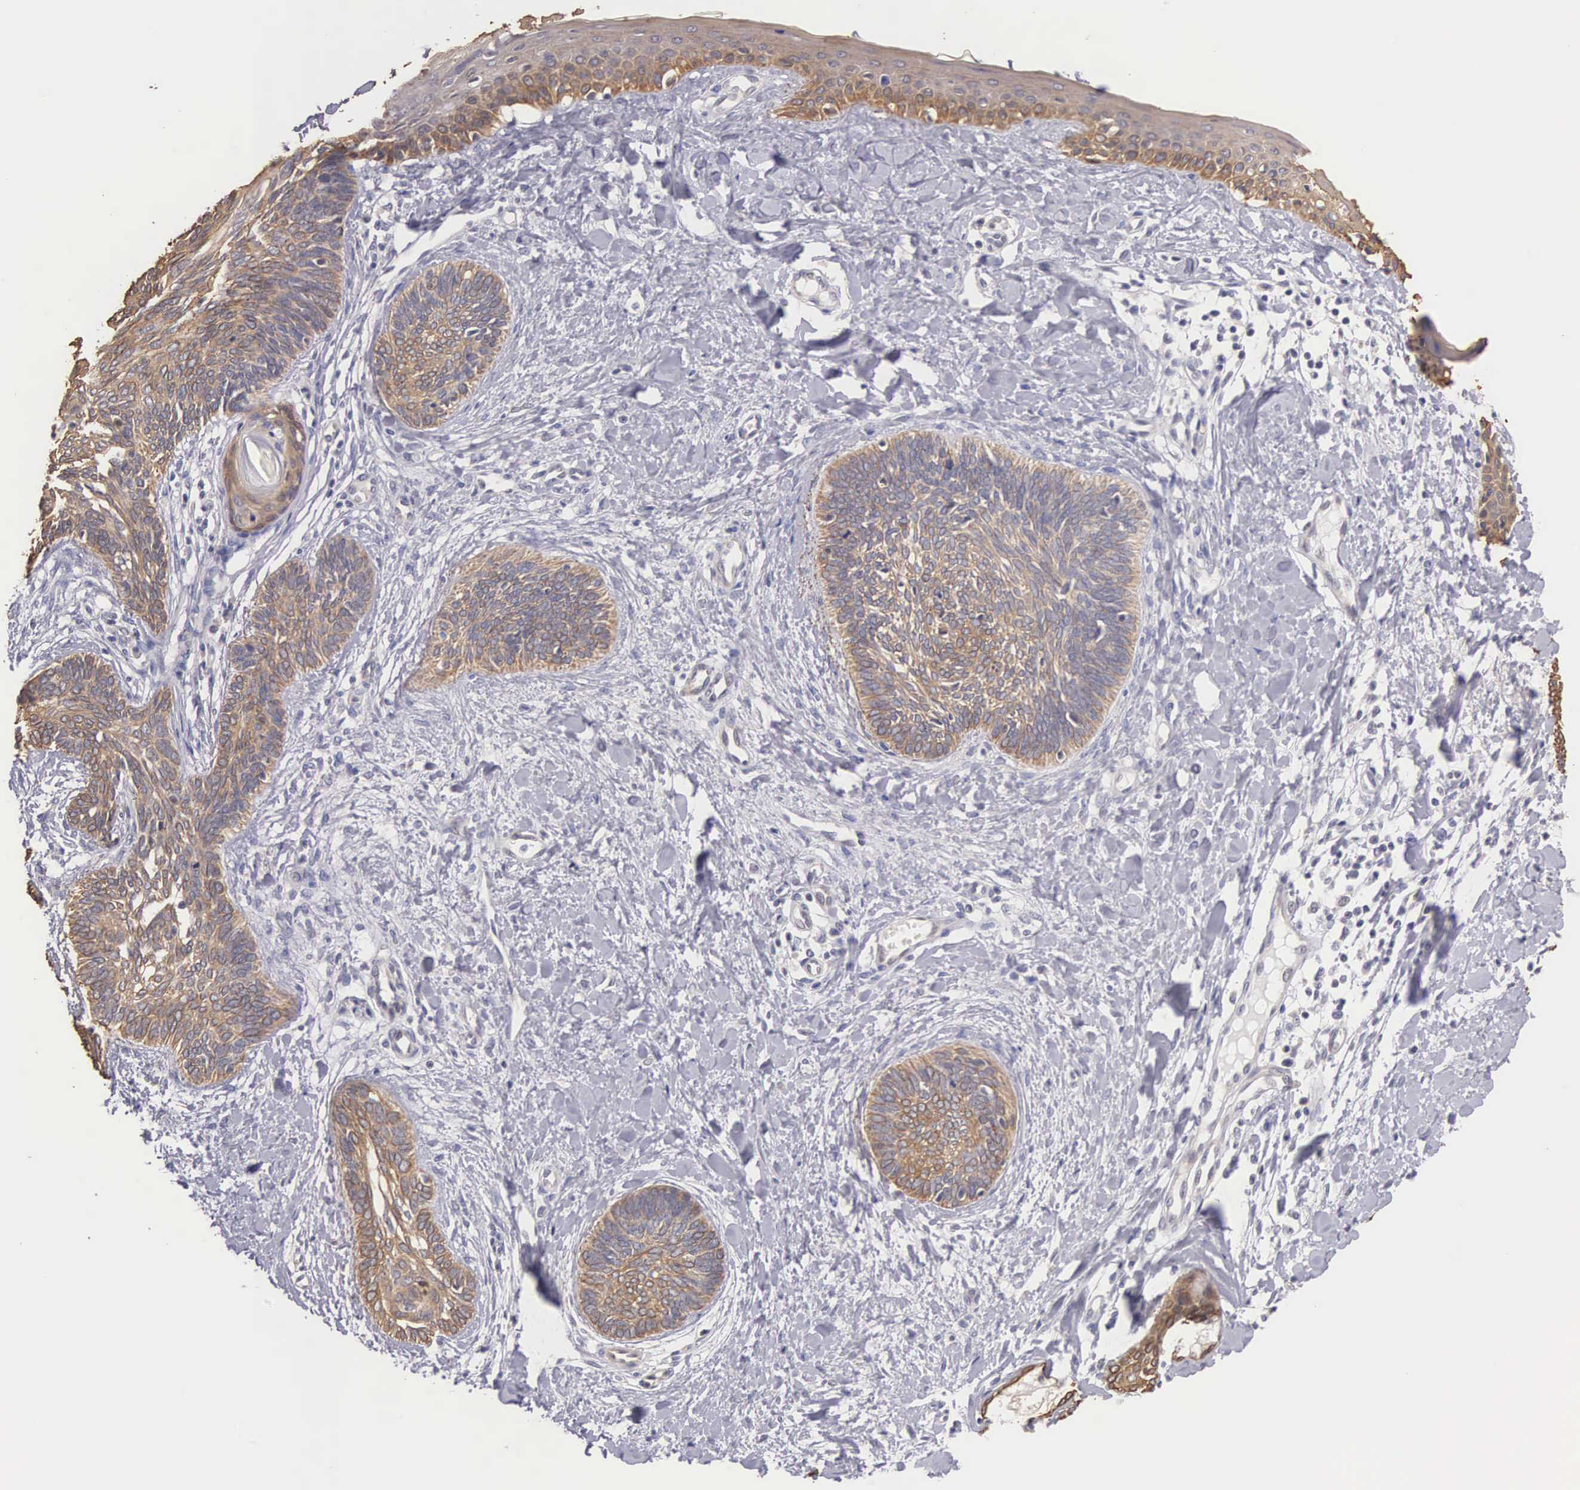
{"staining": {"intensity": "moderate", "quantity": "25%-75%", "location": "cytoplasmic/membranous"}, "tissue": "skin cancer", "cell_type": "Tumor cells", "image_type": "cancer", "snomed": [{"axis": "morphology", "description": "Basal cell carcinoma"}, {"axis": "topography", "description": "Skin"}], "caption": "IHC of human skin cancer (basal cell carcinoma) shows medium levels of moderate cytoplasmic/membranous expression in about 25%-75% of tumor cells.", "gene": "PIR", "patient": {"sex": "female", "age": 81}}